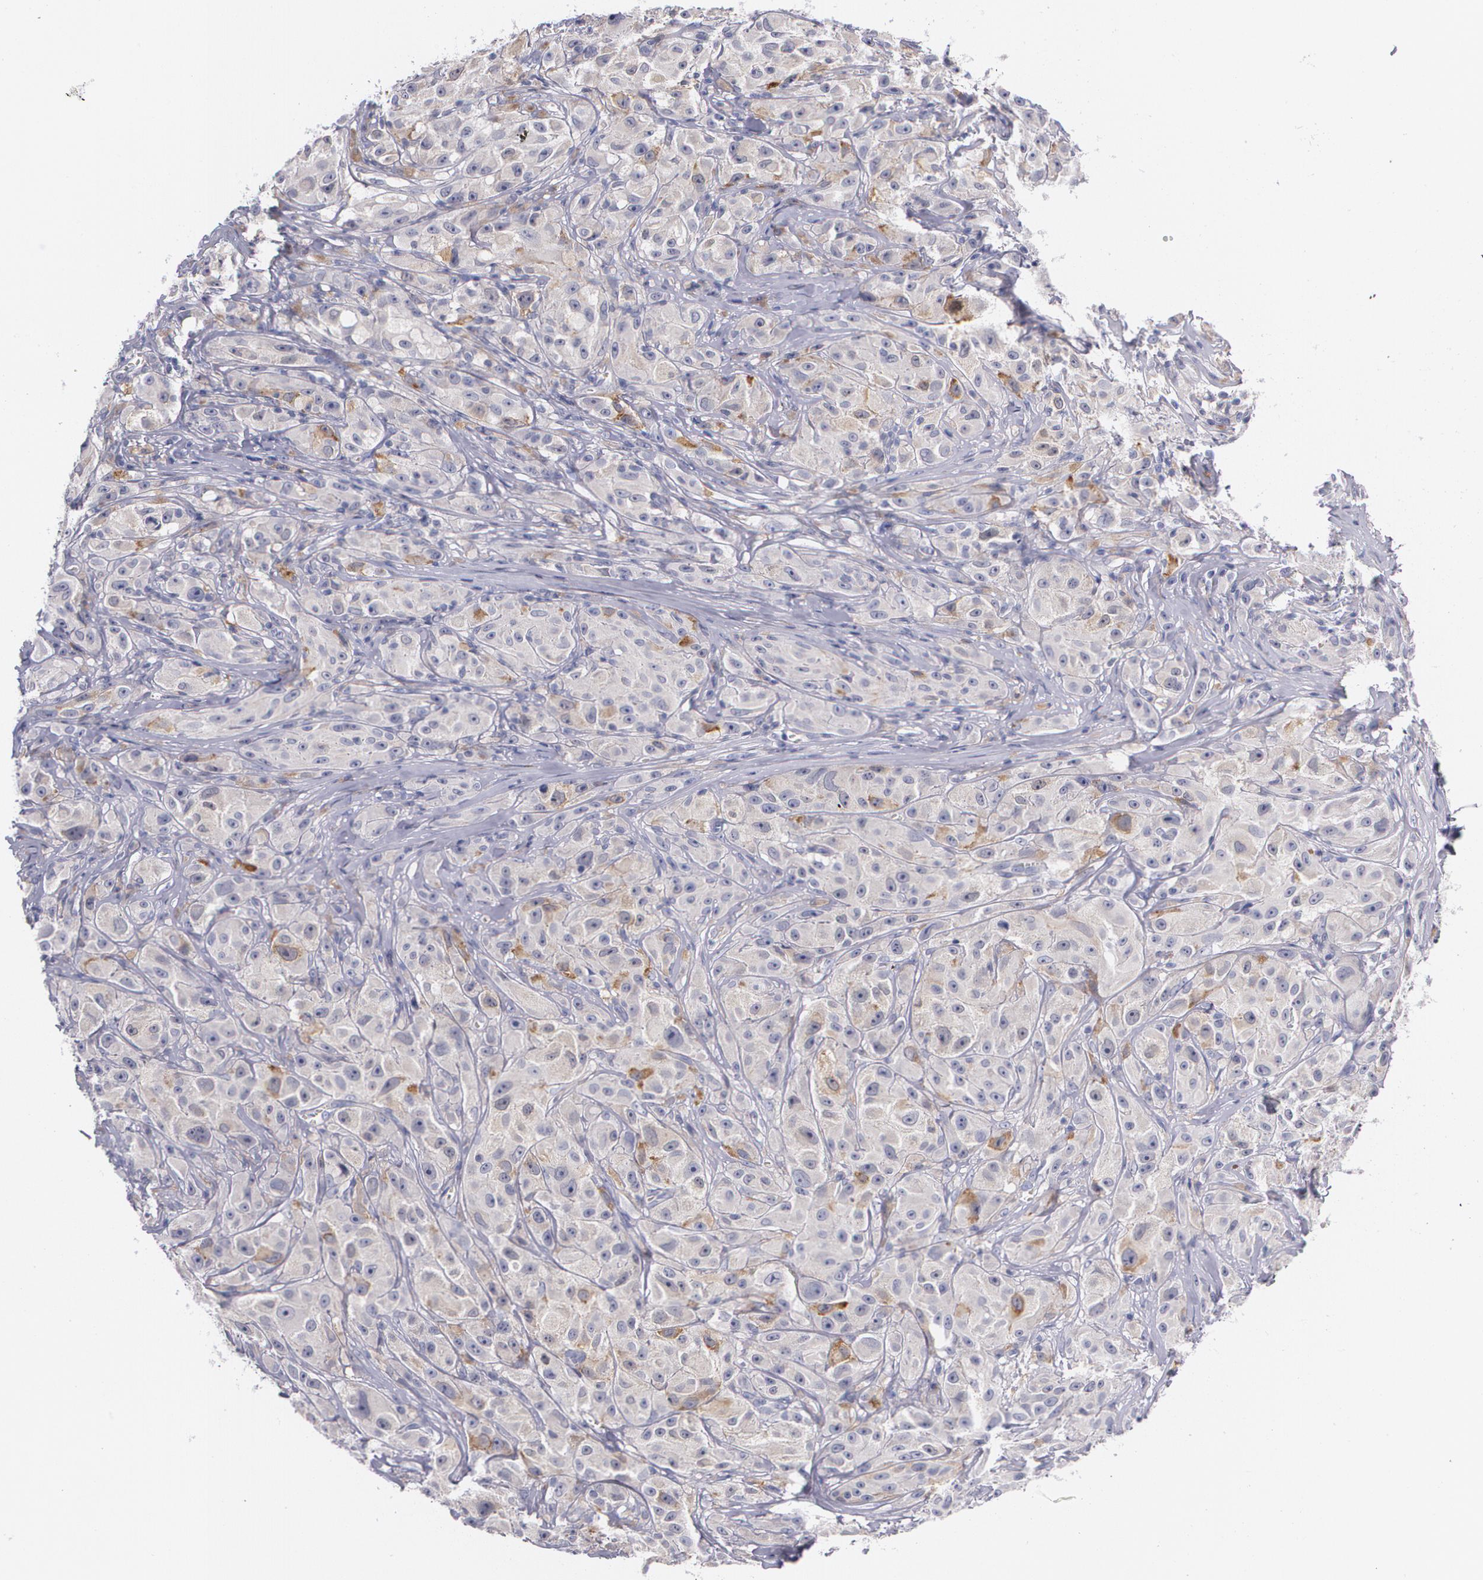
{"staining": {"intensity": "weak", "quantity": "<25%", "location": "cytoplasmic/membranous"}, "tissue": "melanoma", "cell_type": "Tumor cells", "image_type": "cancer", "snomed": [{"axis": "morphology", "description": "Malignant melanoma, NOS"}, {"axis": "topography", "description": "Skin"}], "caption": "Human malignant melanoma stained for a protein using immunohistochemistry (IHC) shows no expression in tumor cells.", "gene": "HMMR", "patient": {"sex": "male", "age": 56}}